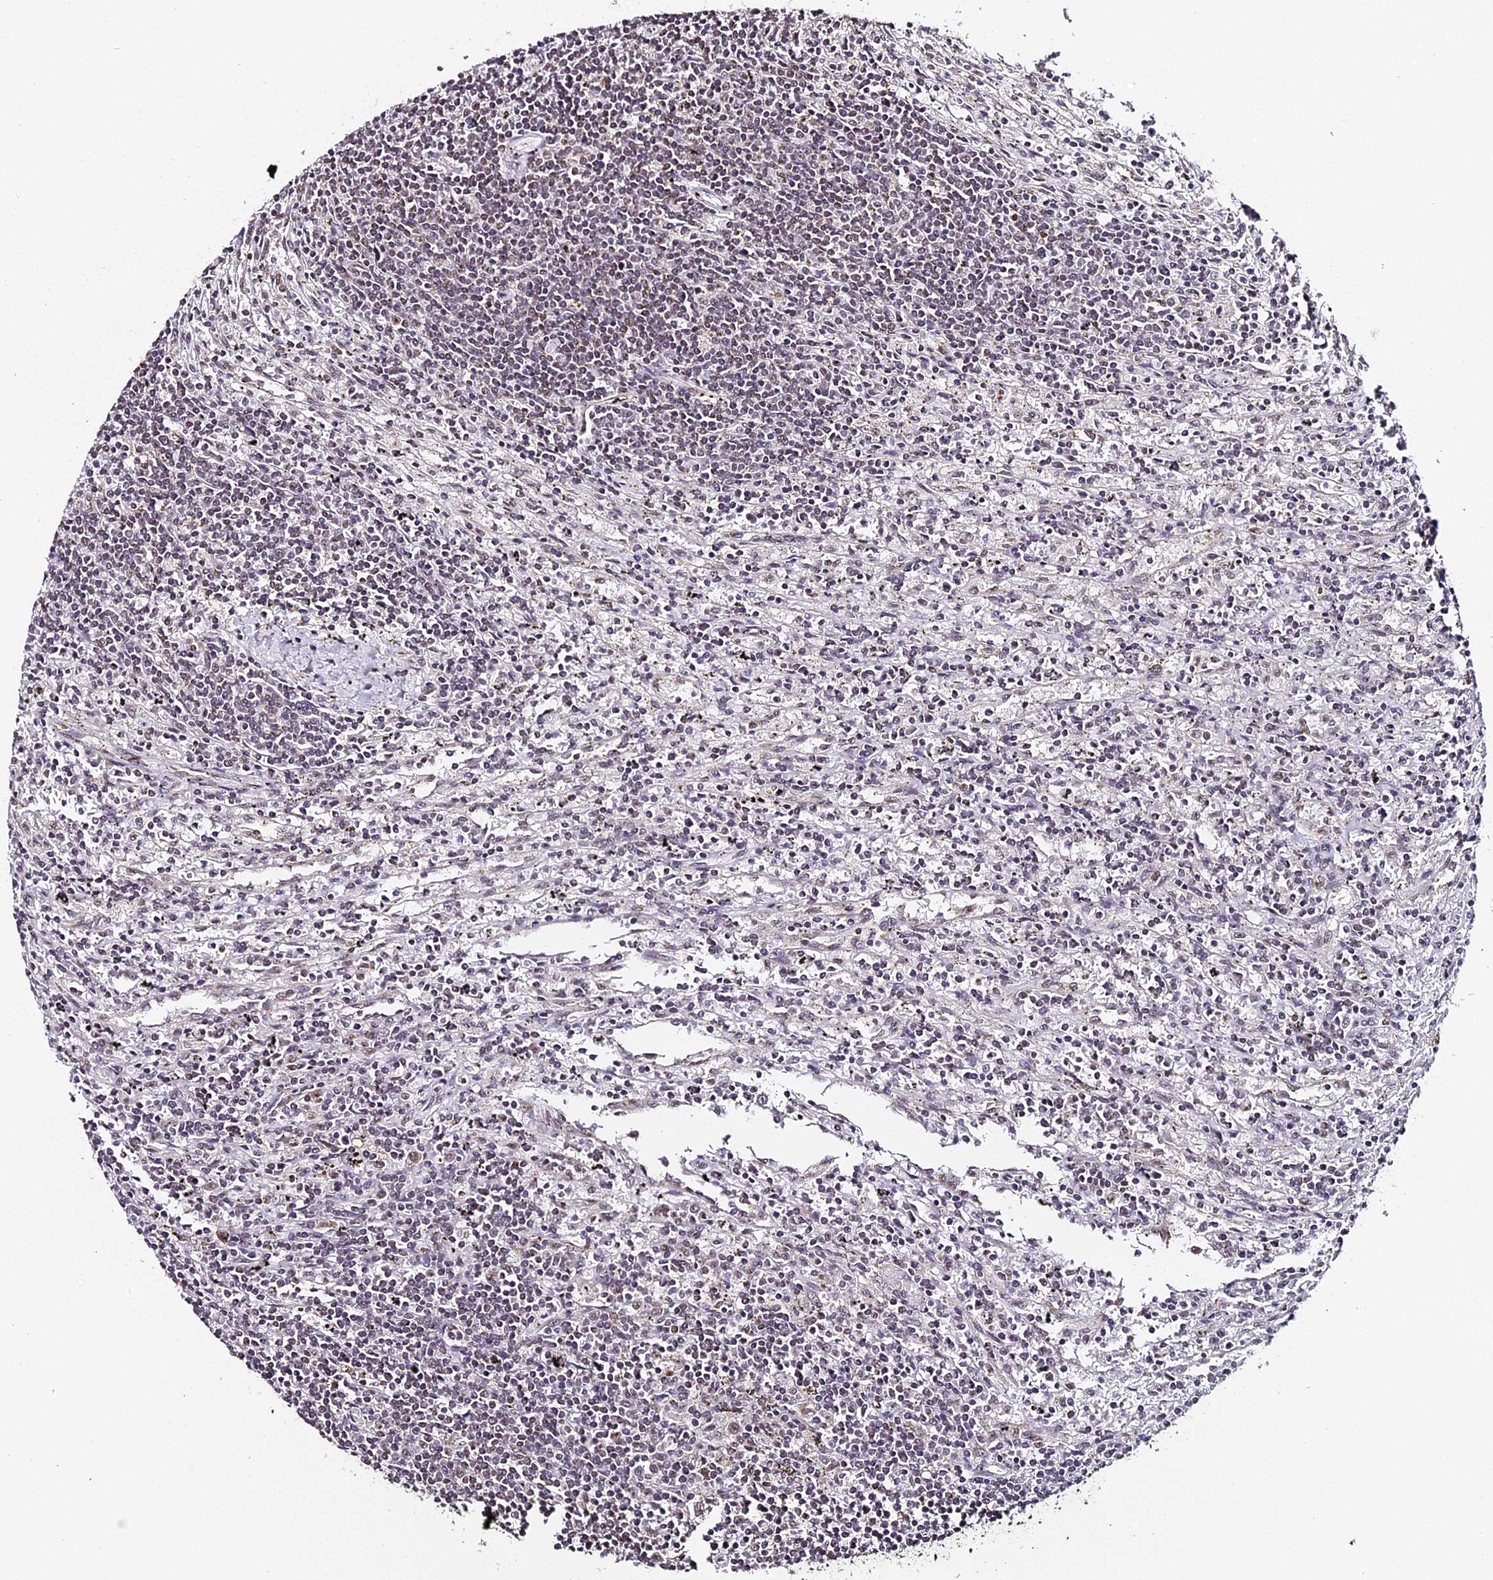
{"staining": {"intensity": "negative", "quantity": "none", "location": "none"}, "tissue": "lymphoma", "cell_type": "Tumor cells", "image_type": "cancer", "snomed": [{"axis": "morphology", "description": "Malignant lymphoma, non-Hodgkin's type, Low grade"}, {"axis": "topography", "description": "Spleen"}], "caption": "Human lymphoma stained for a protein using immunohistochemistry (IHC) shows no staining in tumor cells.", "gene": "NCBP1", "patient": {"sex": "male", "age": 76}}